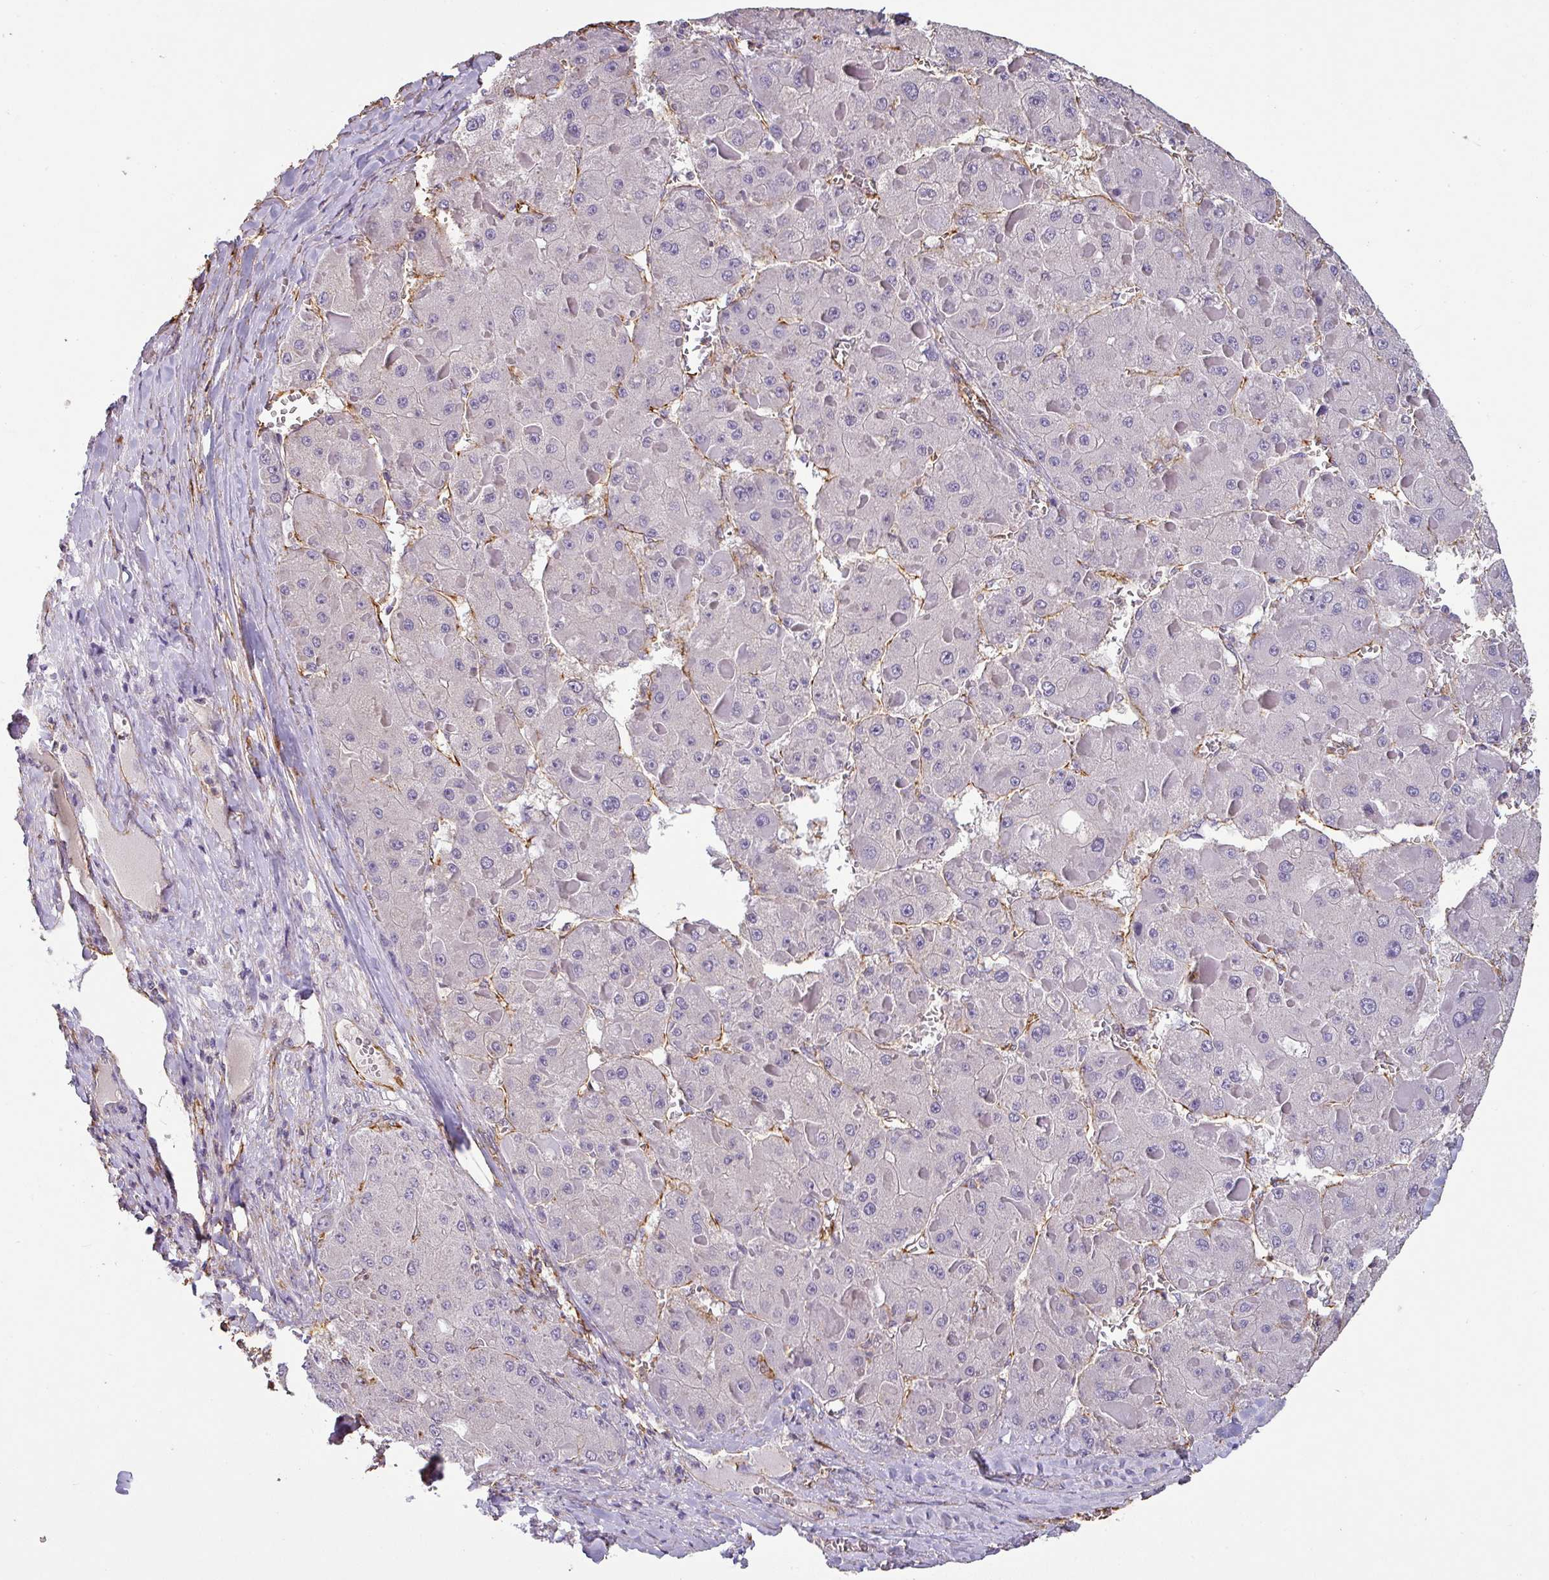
{"staining": {"intensity": "negative", "quantity": "none", "location": "none"}, "tissue": "liver cancer", "cell_type": "Tumor cells", "image_type": "cancer", "snomed": [{"axis": "morphology", "description": "Carcinoma, Hepatocellular, NOS"}, {"axis": "topography", "description": "Liver"}], "caption": "A high-resolution micrograph shows immunohistochemistry (IHC) staining of liver hepatocellular carcinoma, which displays no significant staining in tumor cells.", "gene": "ZNF280C", "patient": {"sex": "female", "age": 73}}